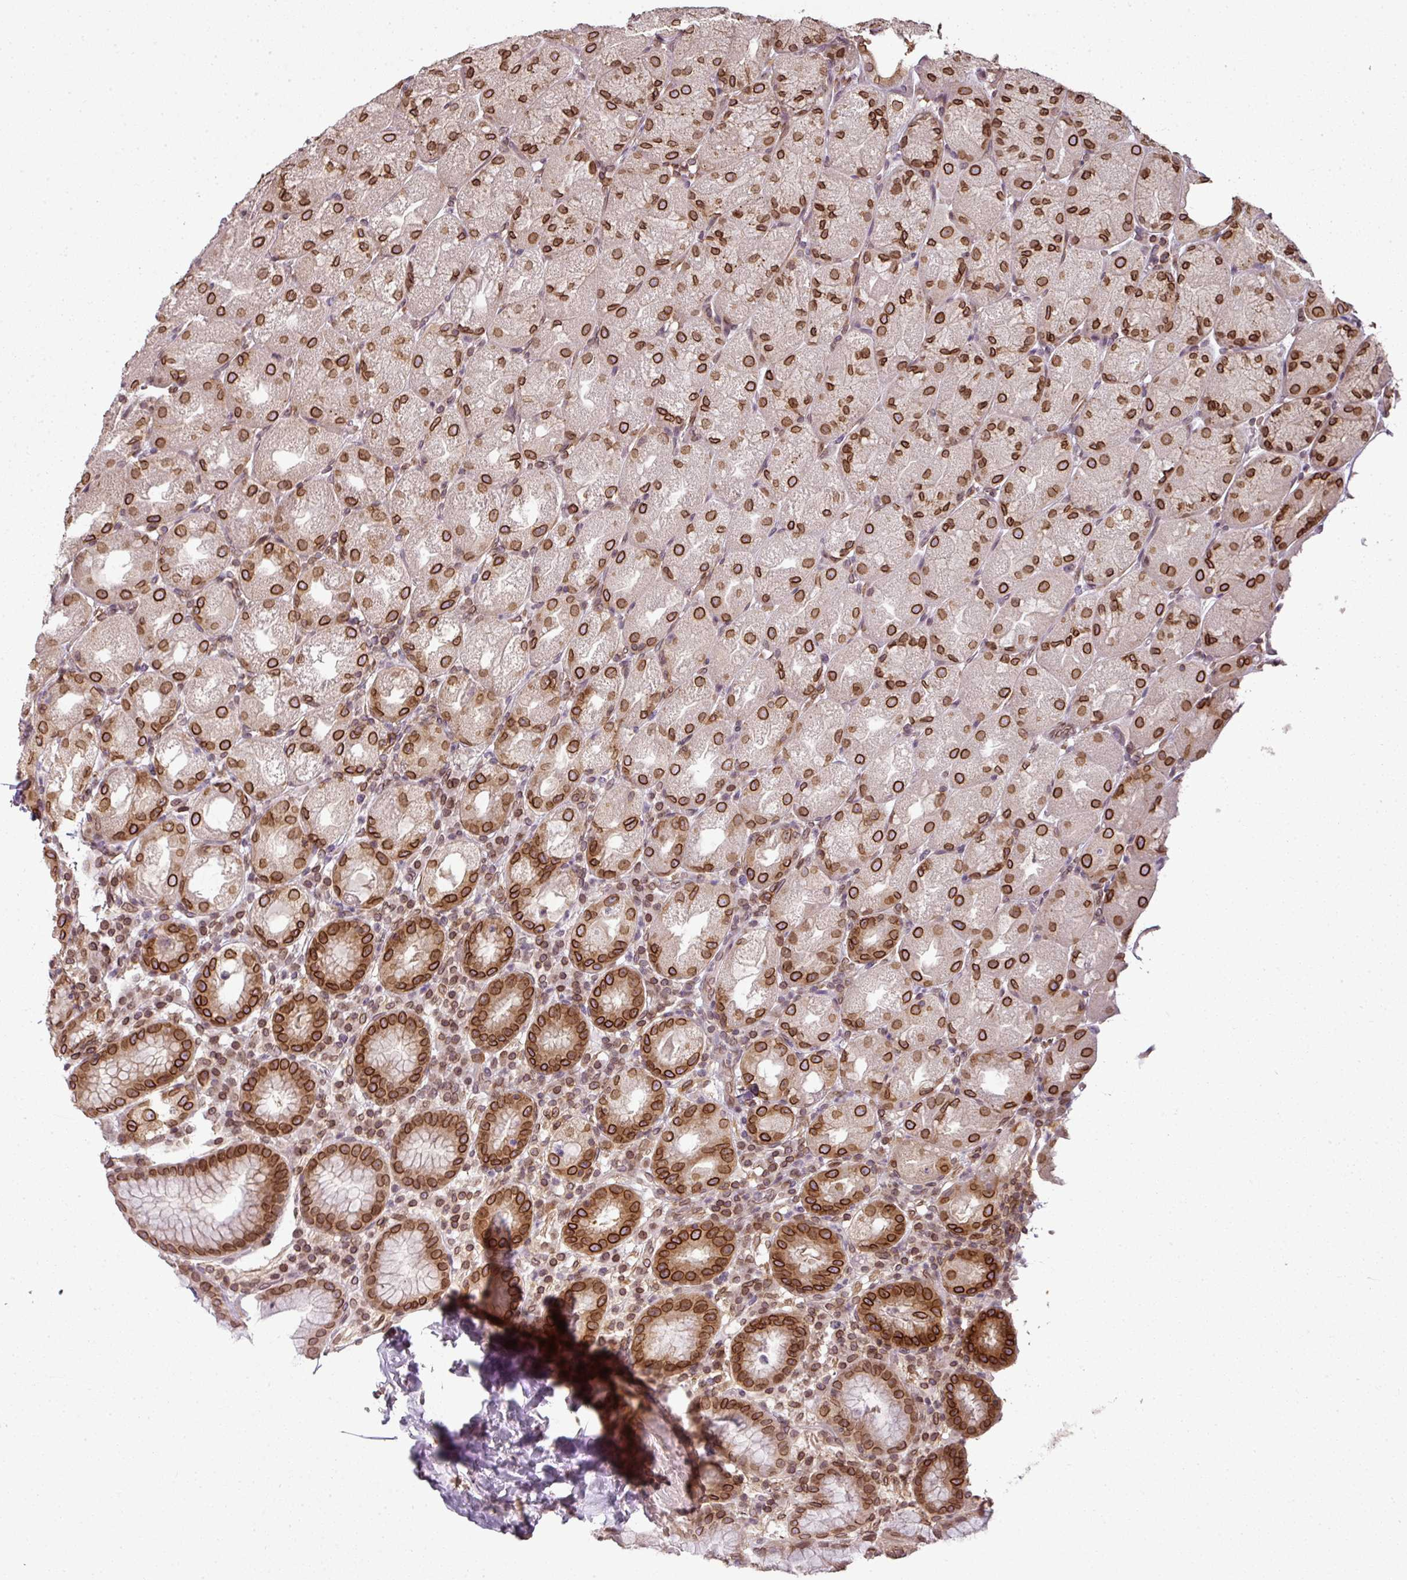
{"staining": {"intensity": "strong", "quantity": ">75%", "location": "cytoplasmic/membranous,nuclear"}, "tissue": "stomach", "cell_type": "Glandular cells", "image_type": "normal", "snomed": [{"axis": "morphology", "description": "Normal tissue, NOS"}, {"axis": "topography", "description": "Stomach, upper"}], "caption": "Immunohistochemical staining of unremarkable stomach reveals high levels of strong cytoplasmic/membranous,nuclear positivity in about >75% of glandular cells. Ihc stains the protein in brown and the nuclei are stained blue.", "gene": "RANGAP1", "patient": {"sex": "male", "age": 52}}